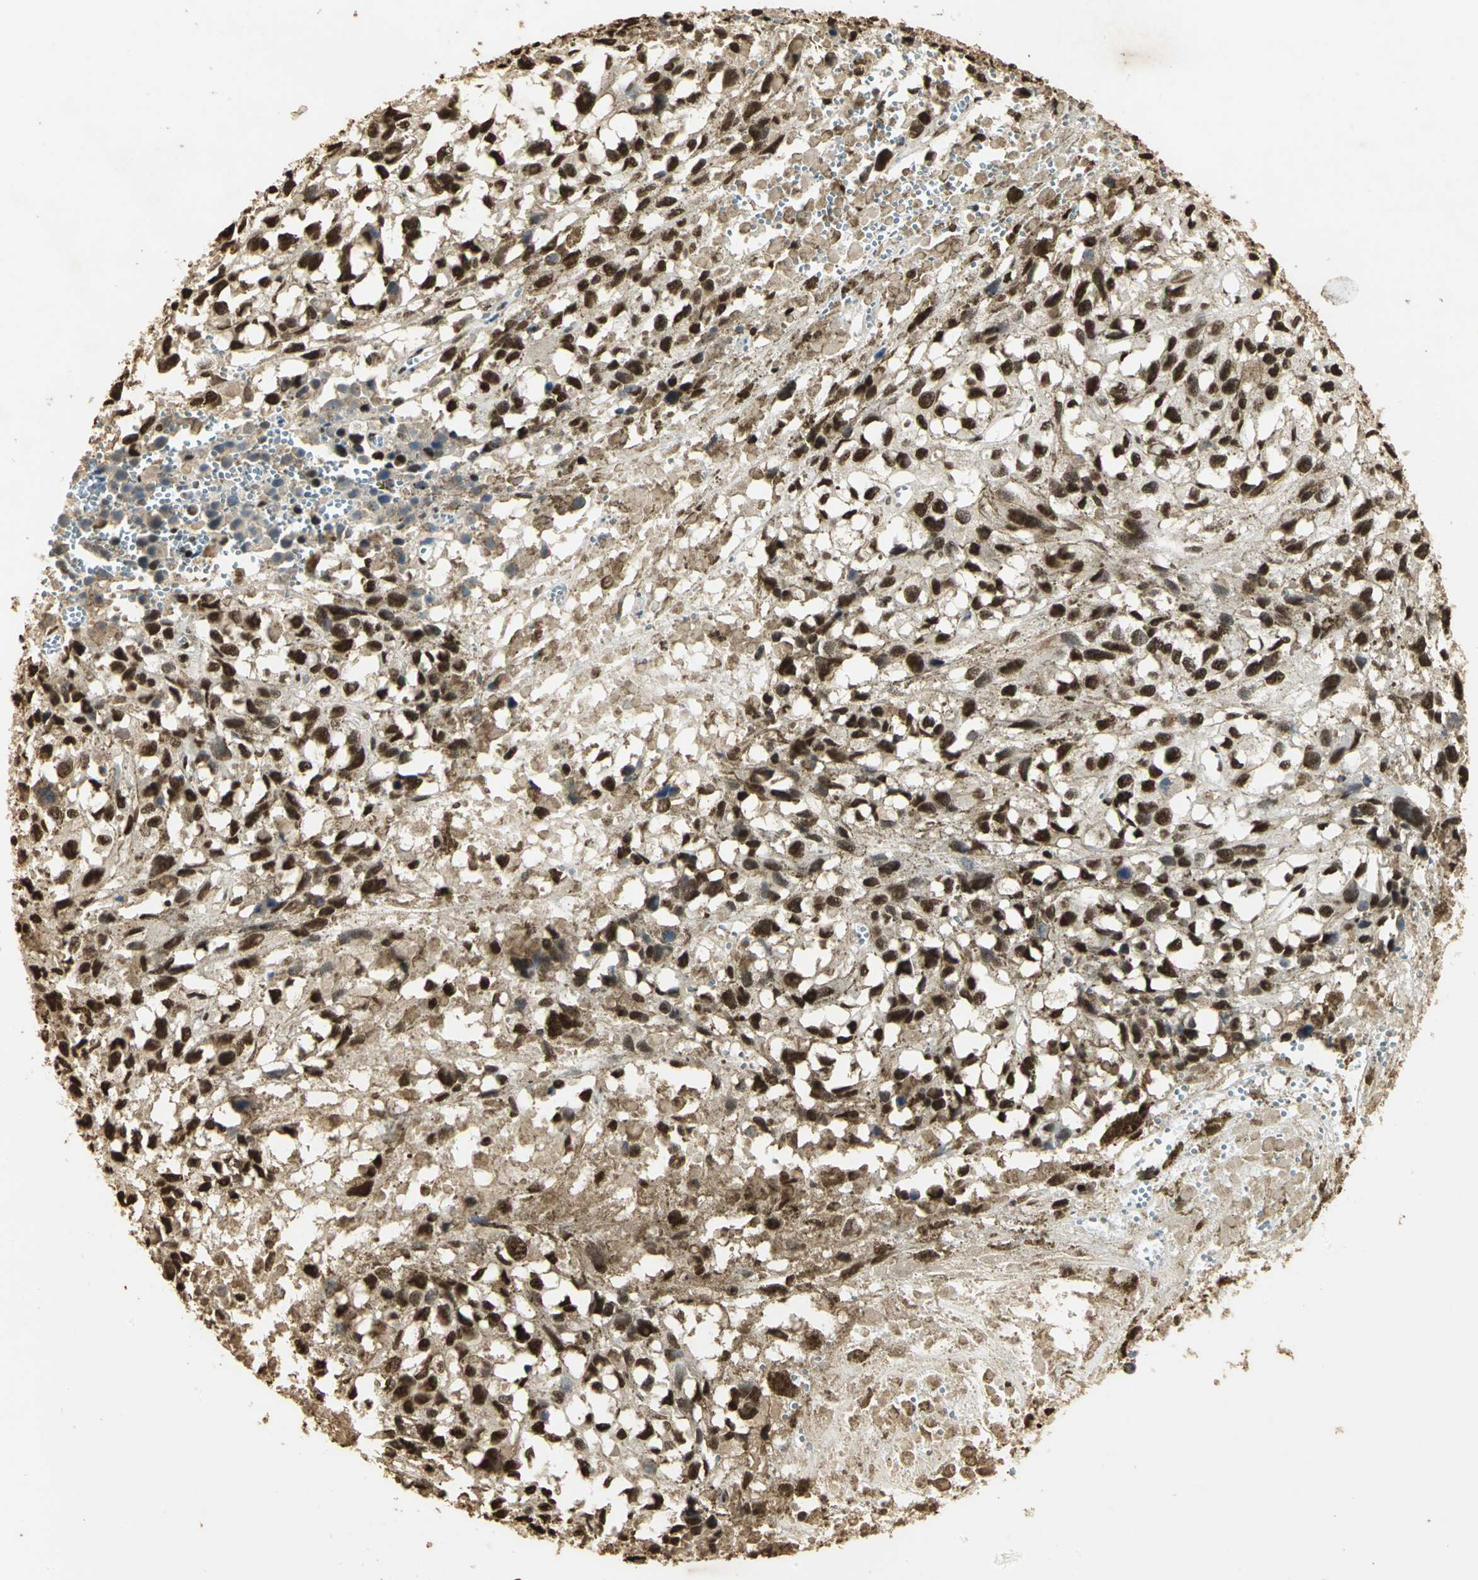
{"staining": {"intensity": "strong", "quantity": ">75%", "location": "cytoplasmic/membranous,nuclear"}, "tissue": "melanoma", "cell_type": "Tumor cells", "image_type": "cancer", "snomed": [{"axis": "morphology", "description": "Malignant melanoma, Metastatic site"}, {"axis": "topography", "description": "Lymph node"}], "caption": "Malignant melanoma (metastatic site) stained with DAB IHC displays high levels of strong cytoplasmic/membranous and nuclear positivity in approximately >75% of tumor cells. Nuclei are stained in blue.", "gene": "SET", "patient": {"sex": "male", "age": 59}}